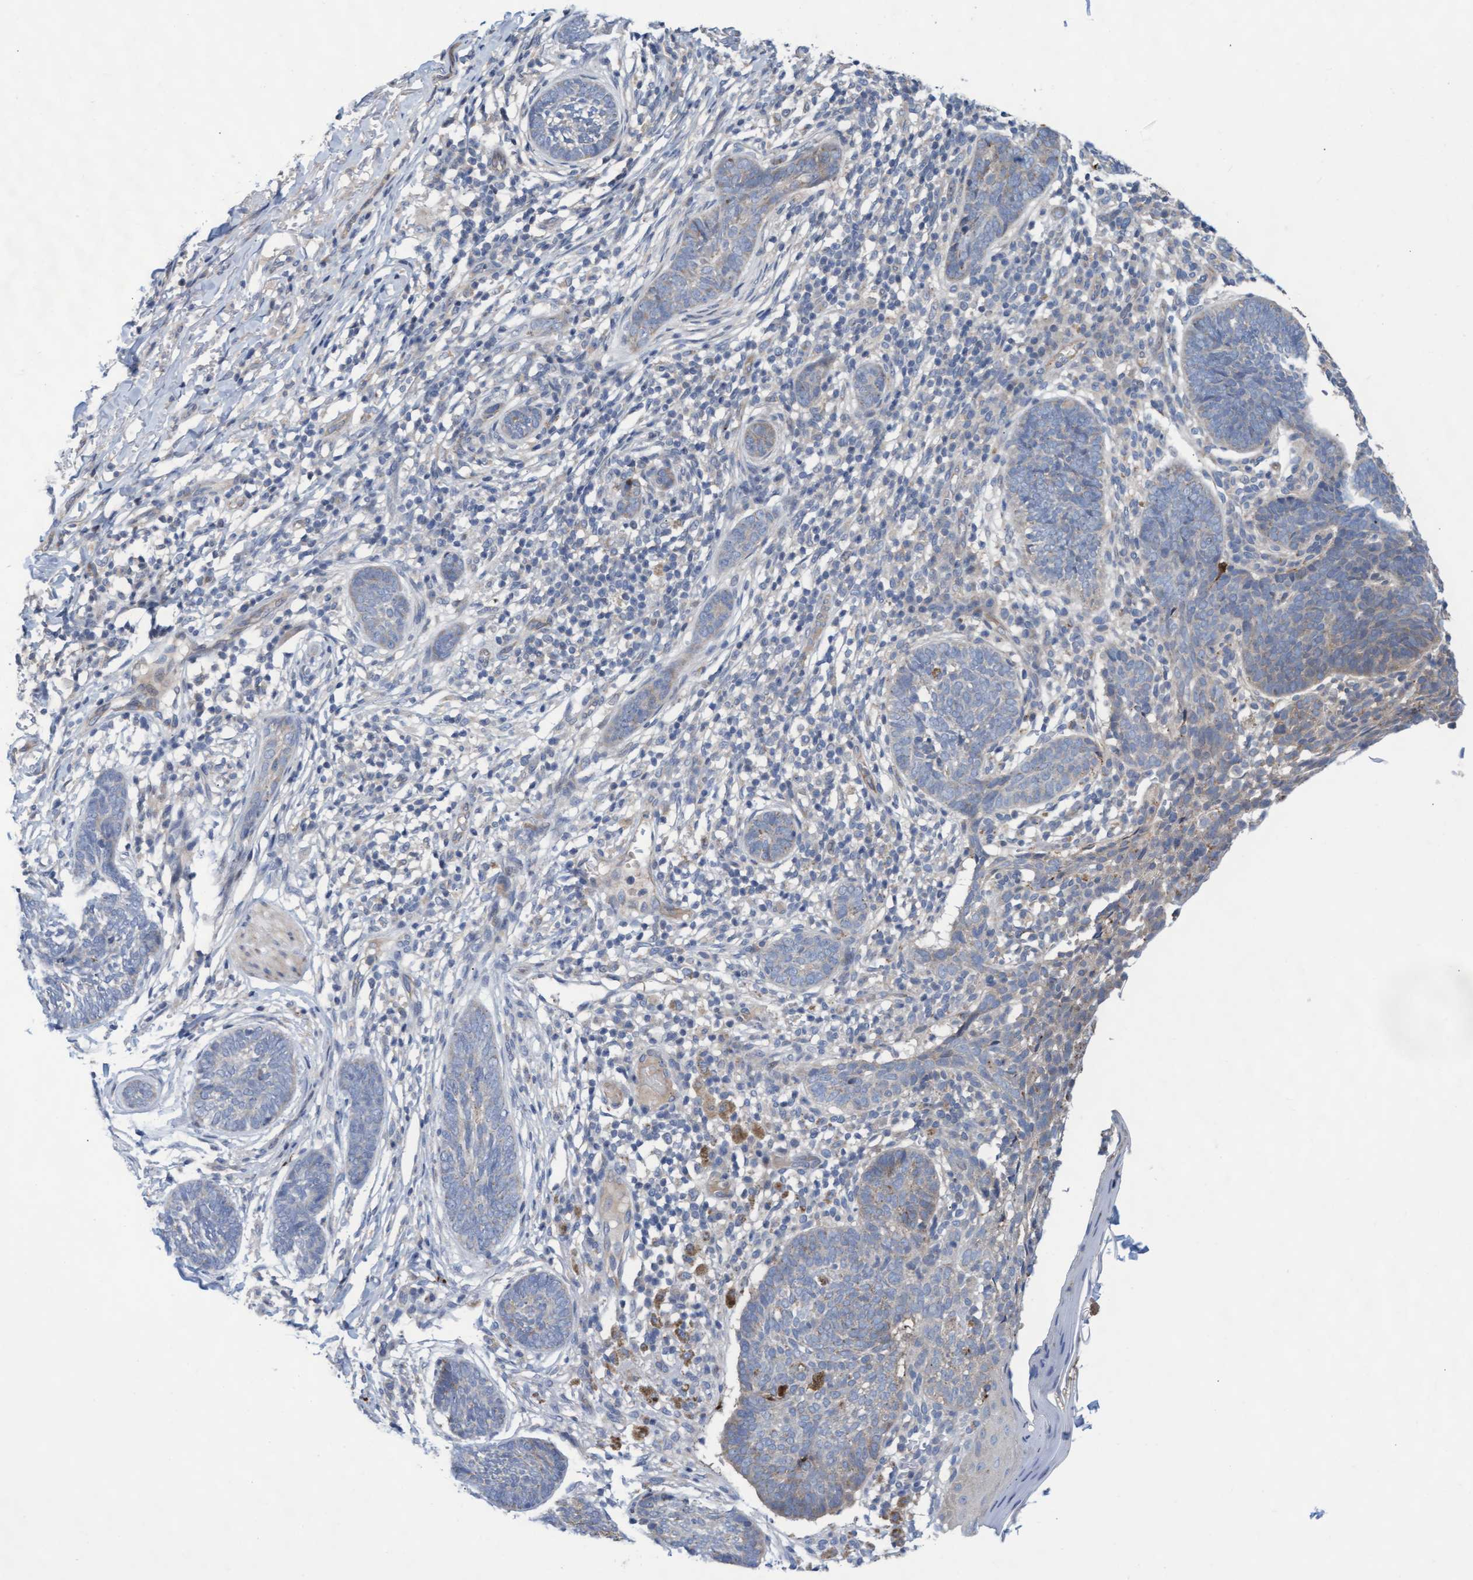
{"staining": {"intensity": "weak", "quantity": "<25%", "location": "cytoplasmic/membranous"}, "tissue": "skin cancer", "cell_type": "Tumor cells", "image_type": "cancer", "snomed": [{"axis": "morphology", "description": "Normal tissue, NOS"}, {"axis": "morphology", "description": "Basal cell carcinoma"}, {"axis": "topography", "description": "Skin"}], "caption": "DAB (3,3'-diaminobenzidine) immunohistochemical staining of skin cancer exhibits no significant staining in tumor cells.", "gene": "ABCF2", "patient": {"sex": "male", "age": 87}}